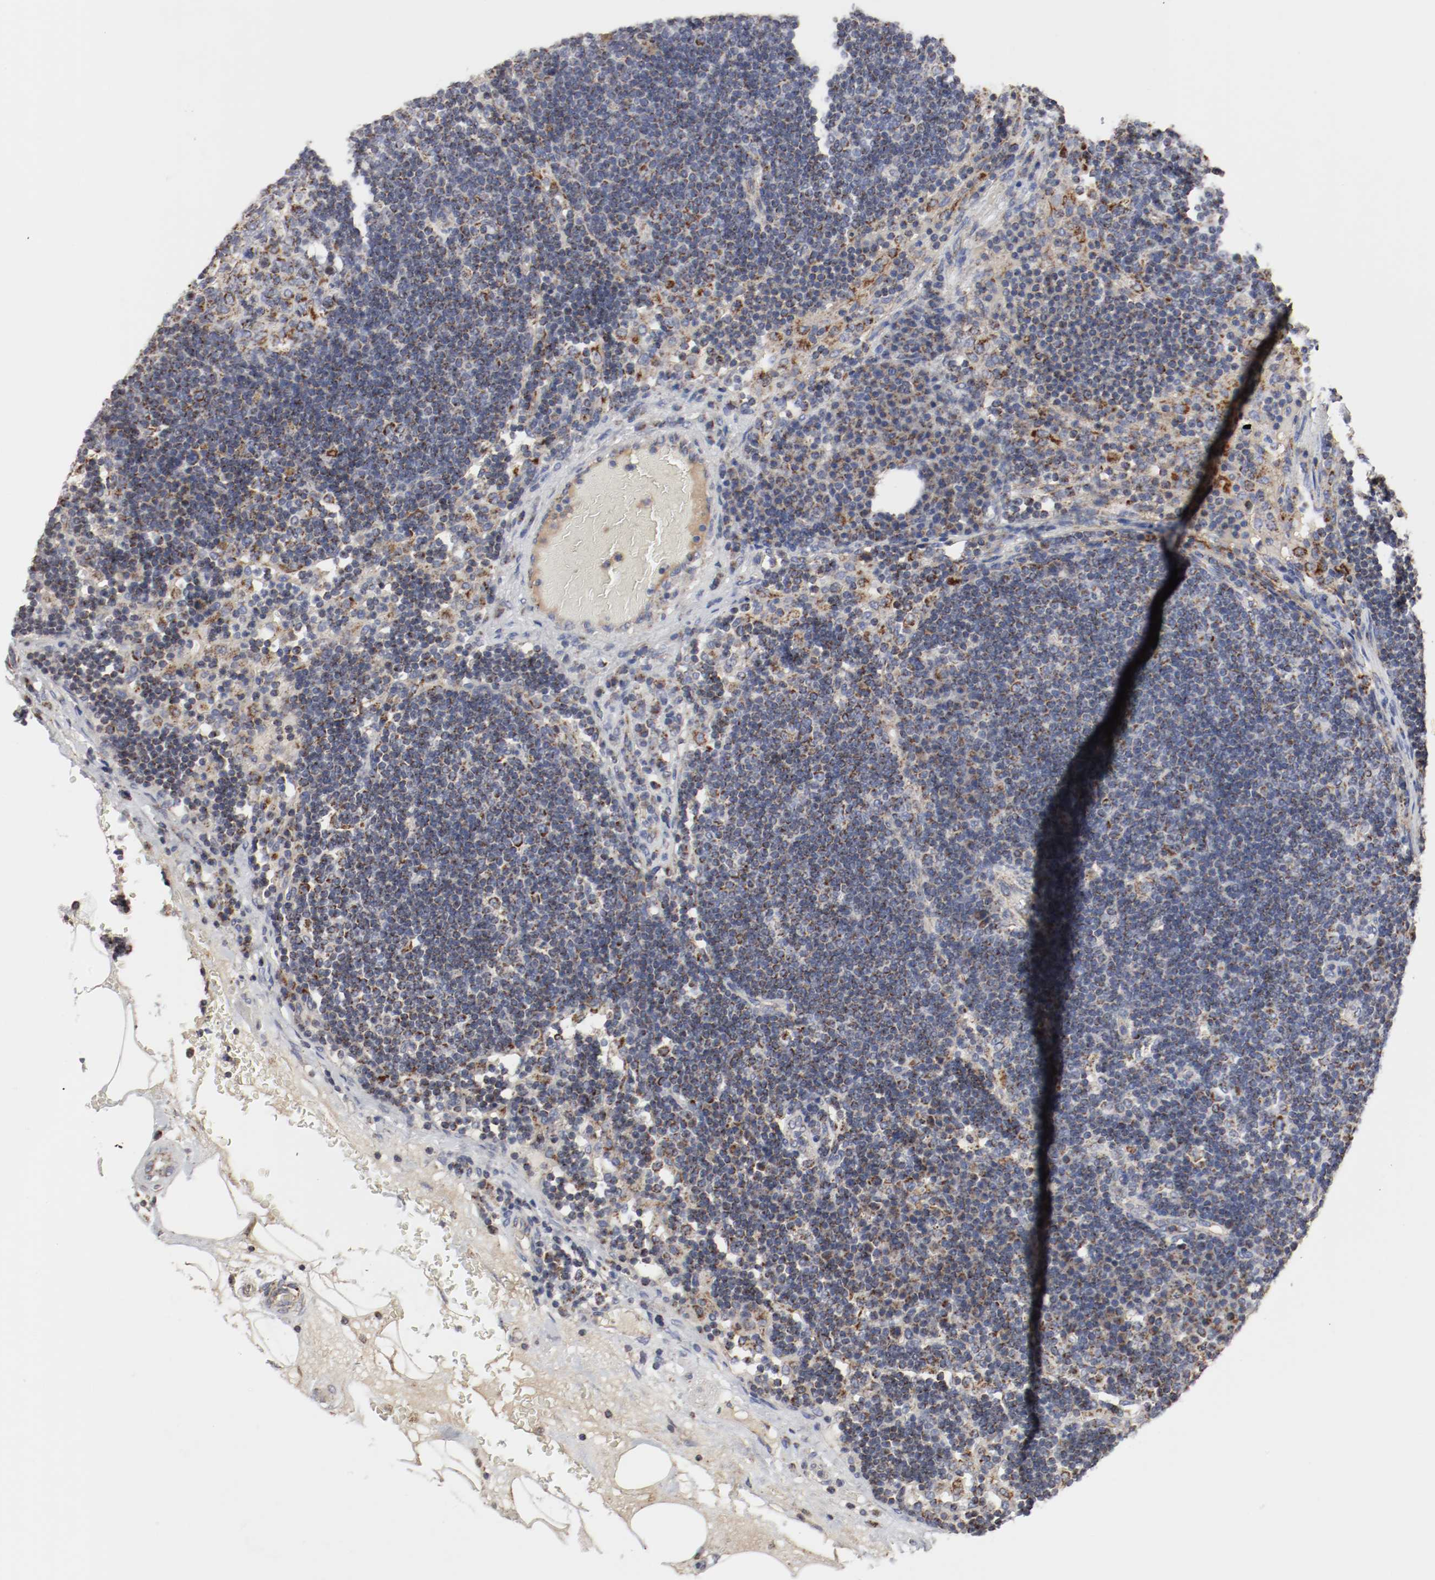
{"staining": {"intensity": "strong", "quantity": ">75%", "location": "cytoplasmic/membranous"}, "tissue": "lymph node", "cell_type": "Germinal center cells", "image_type": "normal", "snomed": [{"axis": "morphology", "description": "Normal tissue, NOS"}, {"axis": "morphology", "description": "Squamous cell carcinoma, metastatic, NOS"}, {"axis": "topography", "description": "Lymph node"}], "caption": "DAB (3,3'-diaminobenzidine) immunohistochemical staining of benign human lymph node reveals strong cytoplasmic/membranous protein expression in approximately >75% of germinal center cells.", "gene": "AFG3L2", "patient": {"sex": "female", "age": 53}}